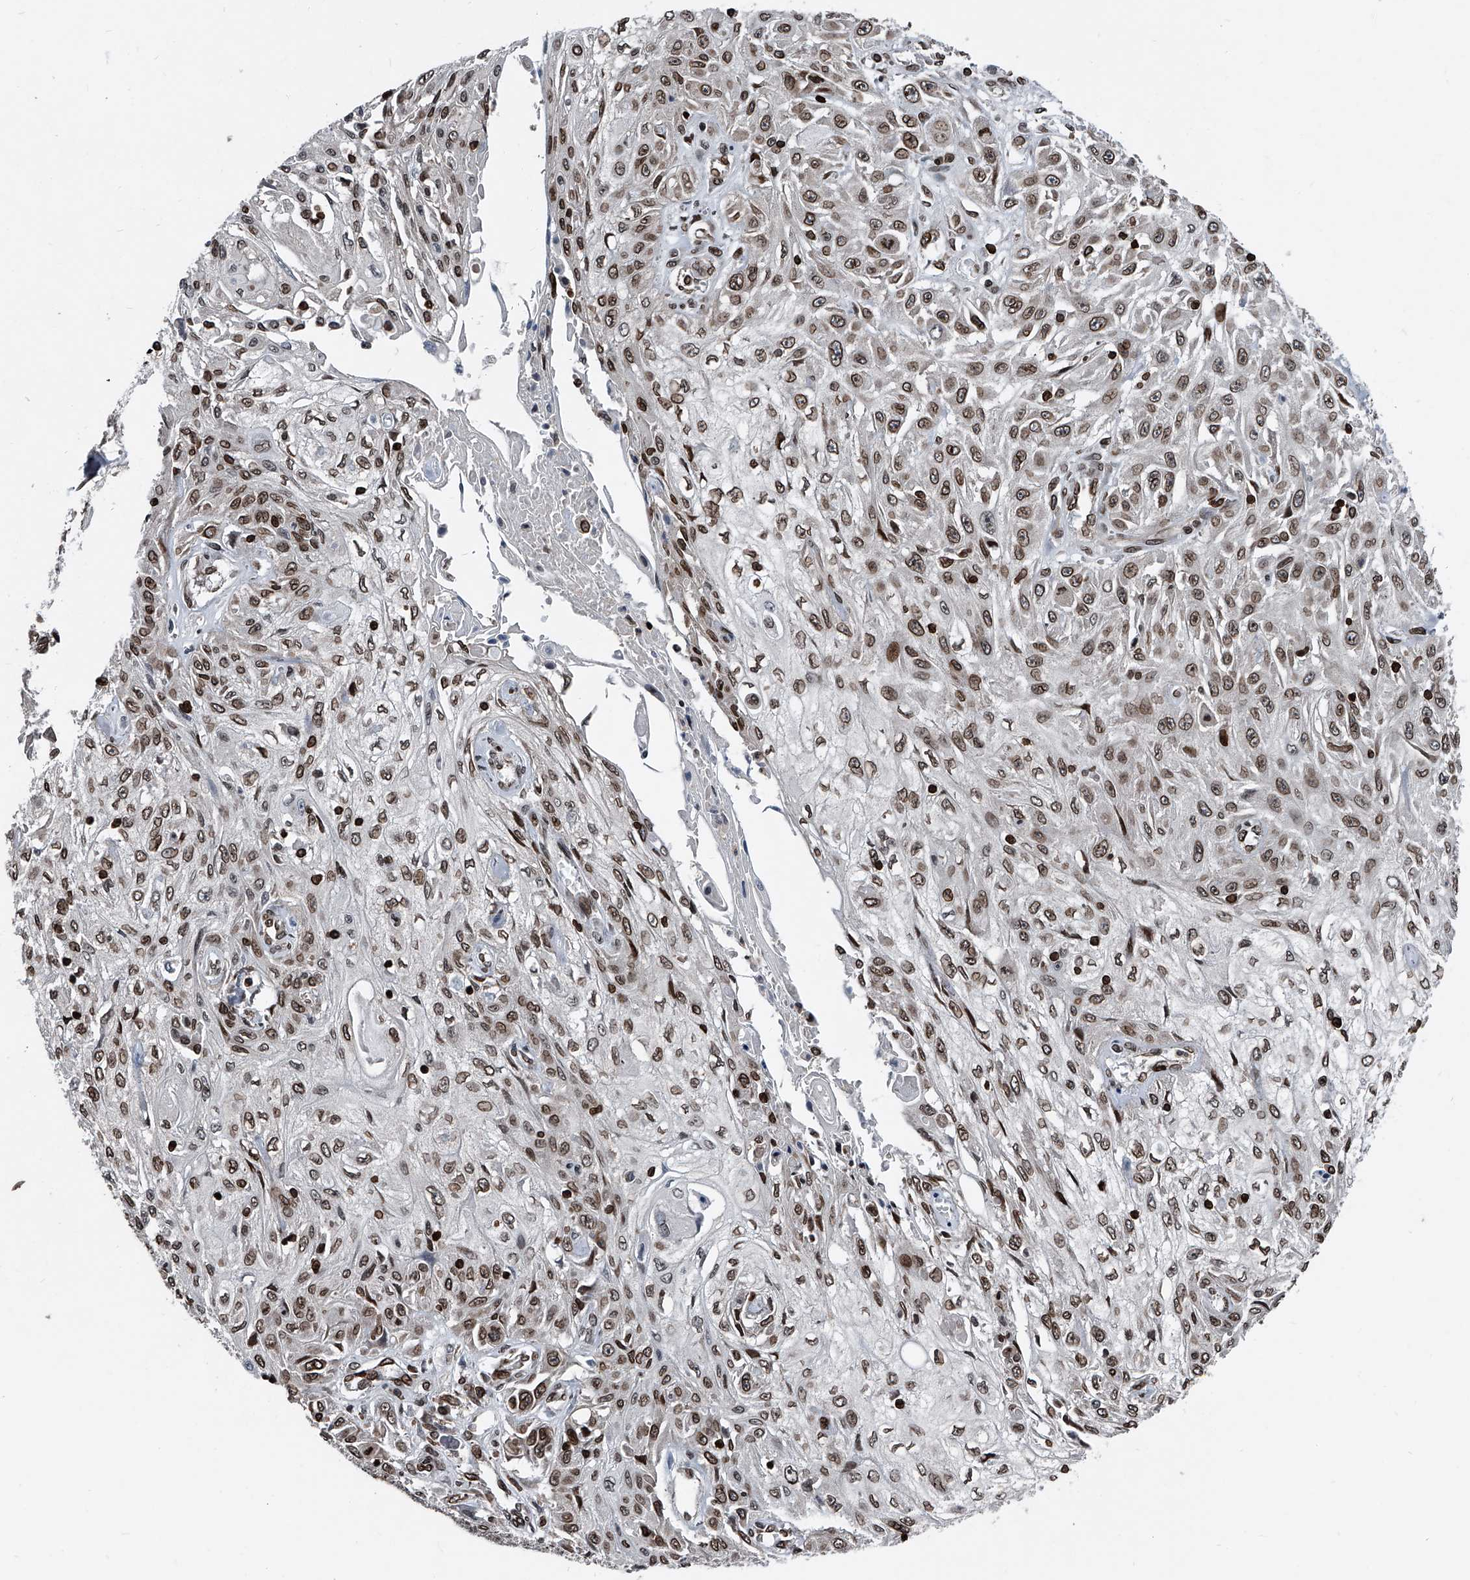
{"staining": {"intensity": "moderate", "quantity": ">75%", "location": "cytoplasmic/membranous,nuclear"}, "tissue": "skin cancer", "cell_type": "Tumor cells", "image_type": "cancer", "snomed": [{"axis": "morphology", "description": "Squamous cell carcinoma, NOS"}, {"axis": "morphology", "description": "Squamous cell carcinoma, metastatic, NOS"}, {"axis": "topography", "description": "Skin"}, {"axis": "topography", "description": "Lymph node"}], "caption": "Human metastatic squamous cell carcinoma (skin) stained with a brown dye shows moderate cytoplasmic/membranous and nuclear positive expression in about >75% of tumor cells.", "gene": "PHF20", "patient": {"sex": "male", "age": 75}}